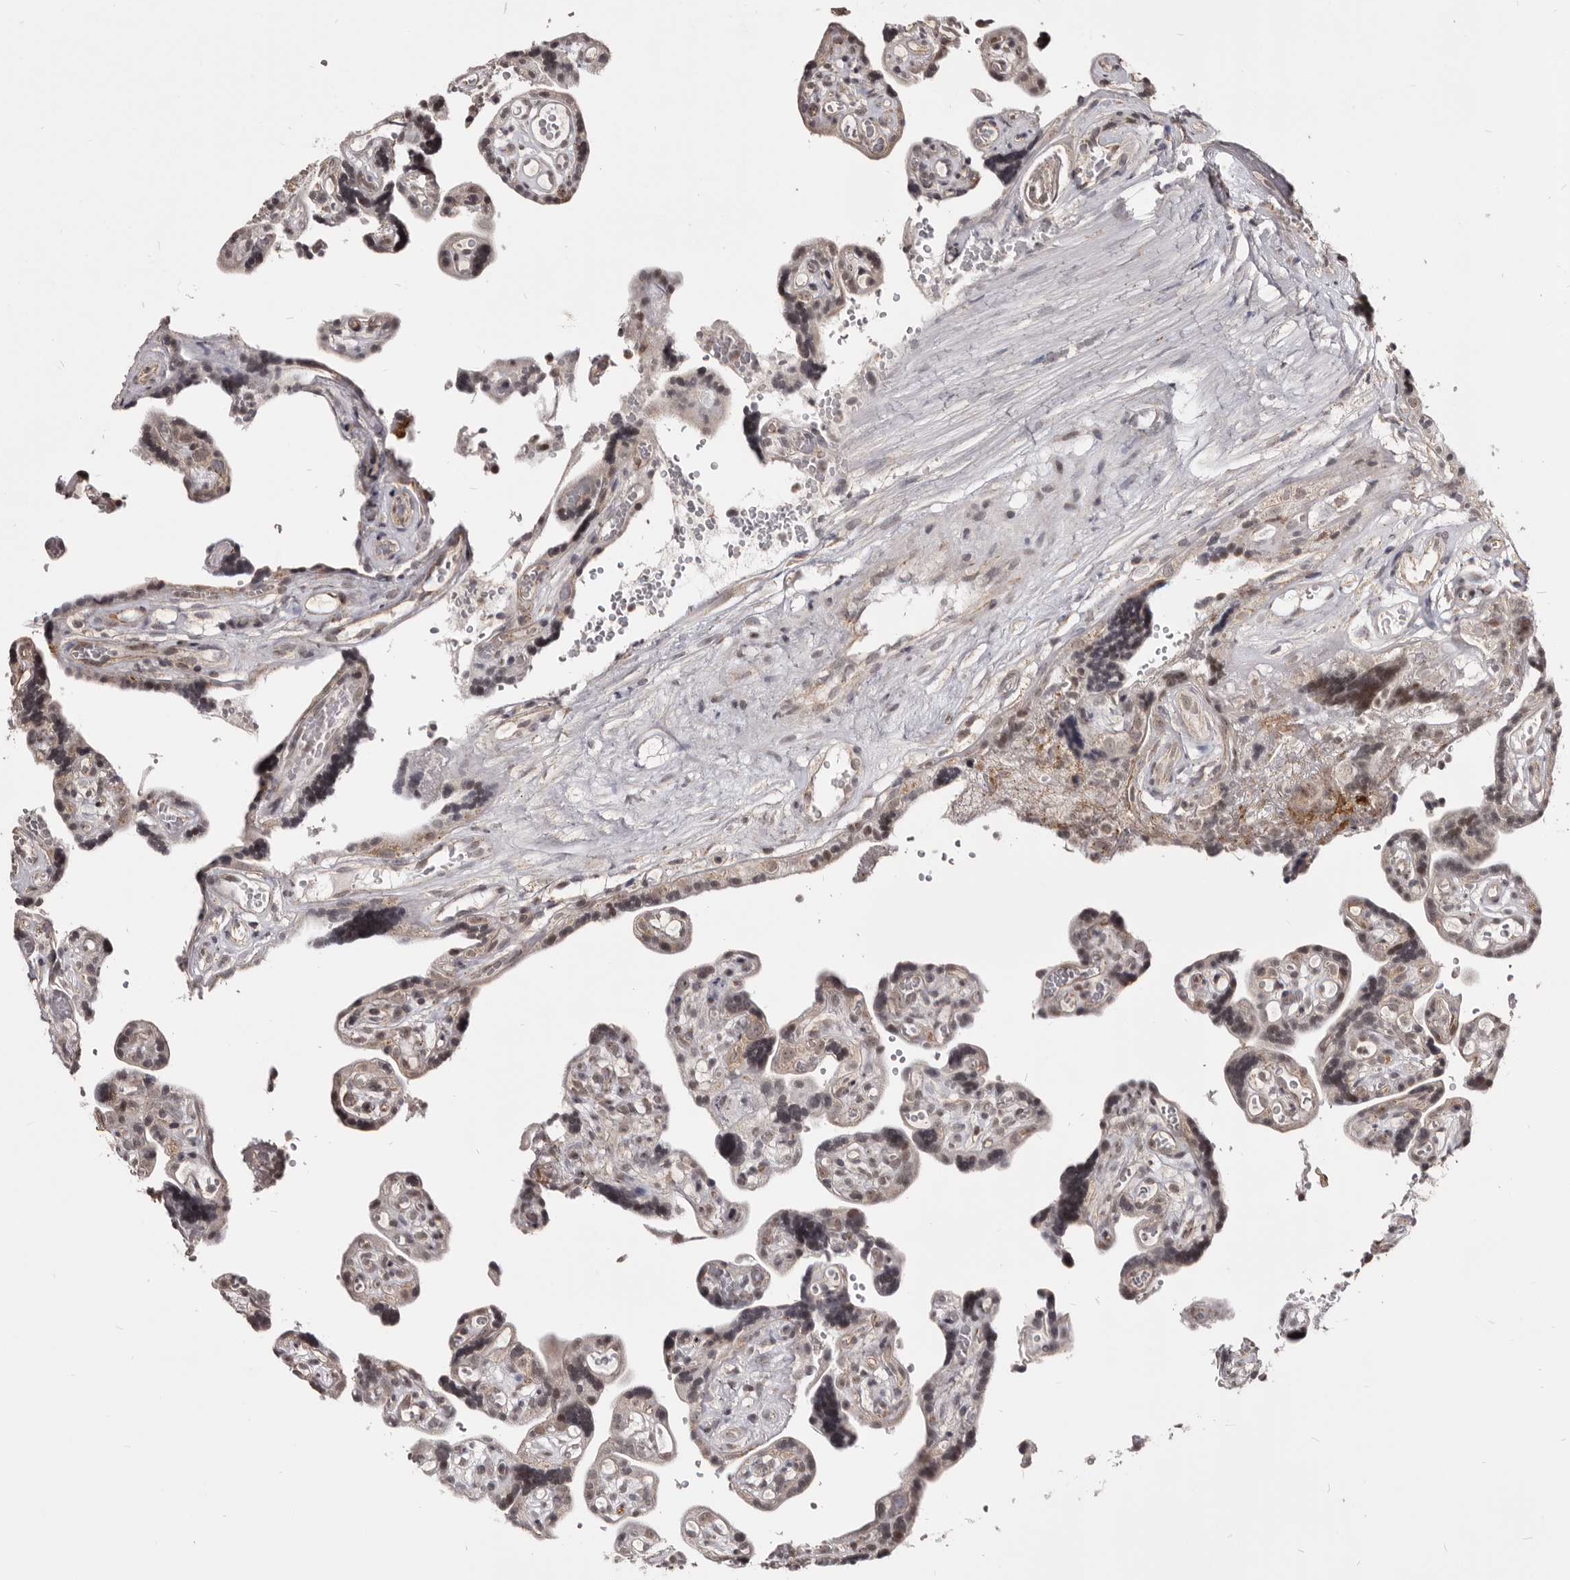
{"staining": {"intensity": "weak", "quantity": "25%-75%", "location": "cytoplasmic/membranous"}, "tissue": "placenta", "cell_type": "Trophoblastic cells", "image_type": "normal", "snomed": [{"axis": "morphology", "description": "Normal tissue, NOS"}, {"axis": "topography", "description": "Placenta"}], "caption": "Immunohistochemical staining of unremarkable placenta exhibits low levels of weak cytoplasmic/membranous positivity in about 25%-75% of trophoblastic cells.", "gene": "THUMPD1", "patient": {"sex": "female", "age": 30}}